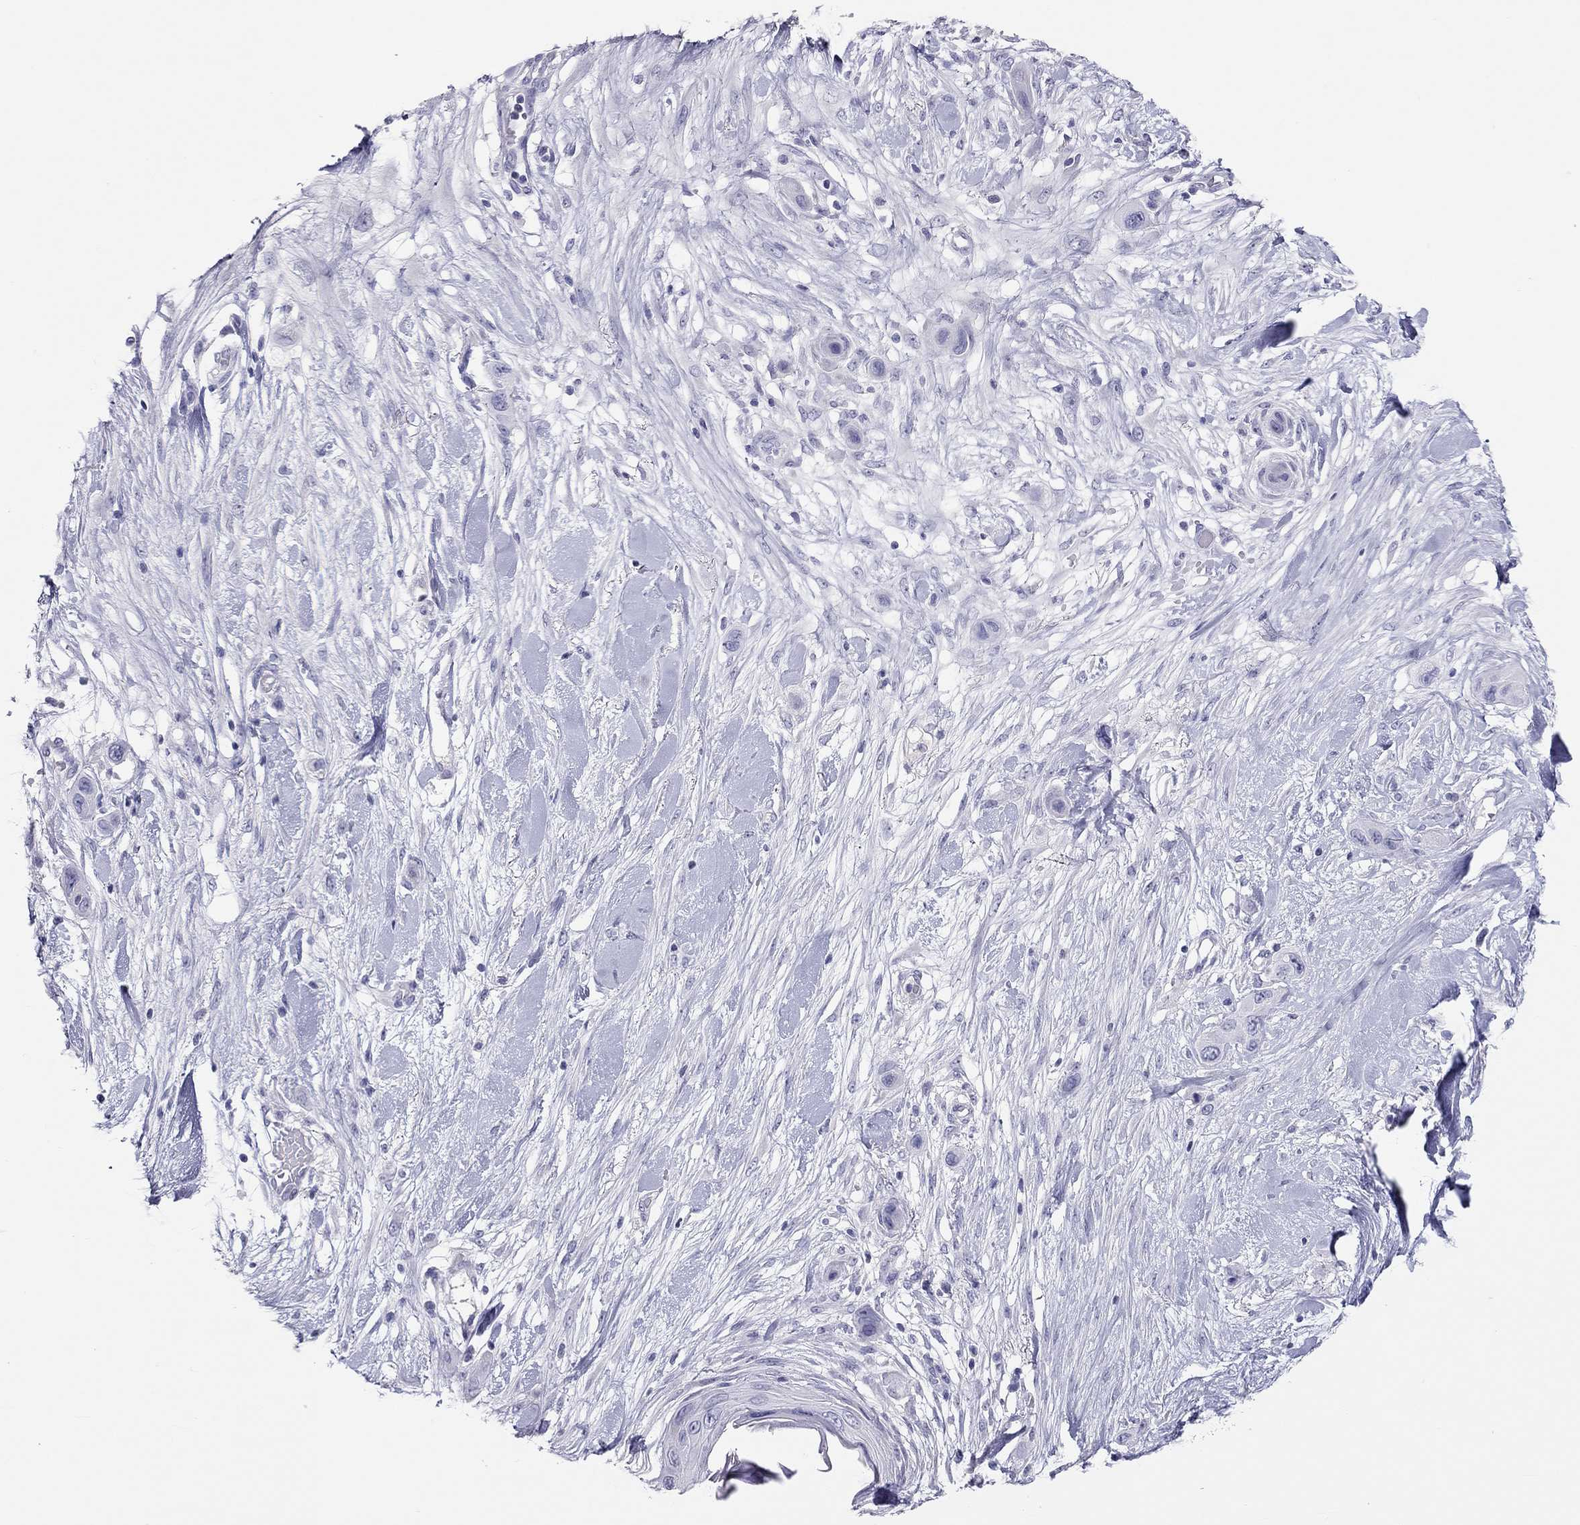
{"staining": {"intensity": "negative", "quantity": "none", "location": "none"}, "tissue": "skin cancer", "cell_type": "Tumor cells", "image_type": "cancer", "snomed": [{"axis": "morphology", "description": "Squamous cell carcinoma, NOS"}, {"axis": "topography", "description": "Skin"}], "caption": "This is an immunohistochemistry (IHC) histopathology image of human skin cancer. There is no positivity in tumor cells.", "gene": "IL17REL", "patient": {"sex": "male", "age": 79}}